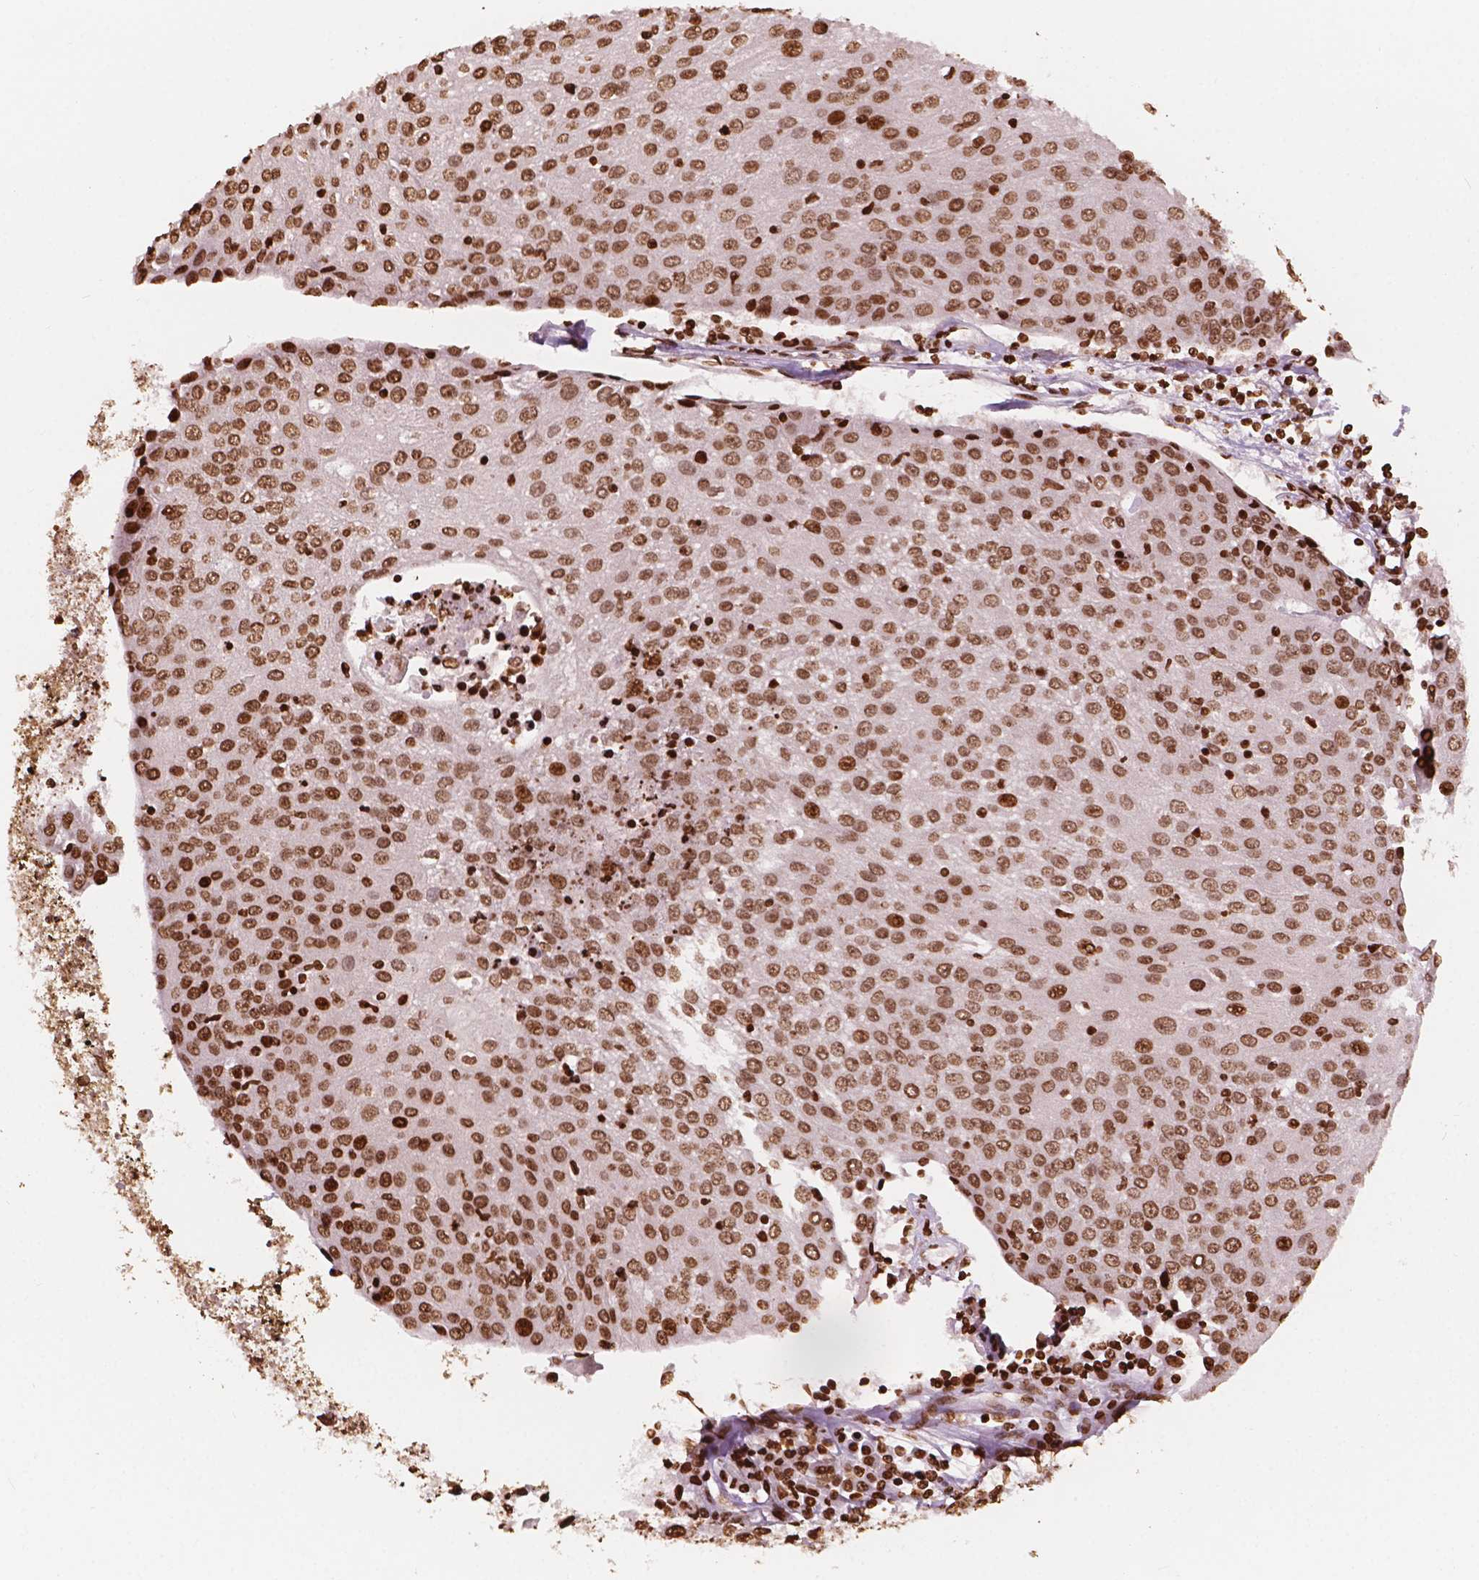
{"staining": {"intensity": "moderate", "quantity": ">75%", "location": "nuclear"}, "tissue": "urothelial cancer", "cell_type": "Tumor cells", "image_type": "cancer", "snomed": [{"axis": "morphology", "description": "Urothelial carcinoma, High grade"}, {"axis": "topography", "description": "Urinary bladder"}], "caption": "DAB (3,3'-diaminobenzidine) immunohistochemical staining of urothelial cancer reveals moderate nuclear protein staining in about >75% of tumor cells.", "gene": "H3C7", "patient": {"sex": "female", "age": 85}}